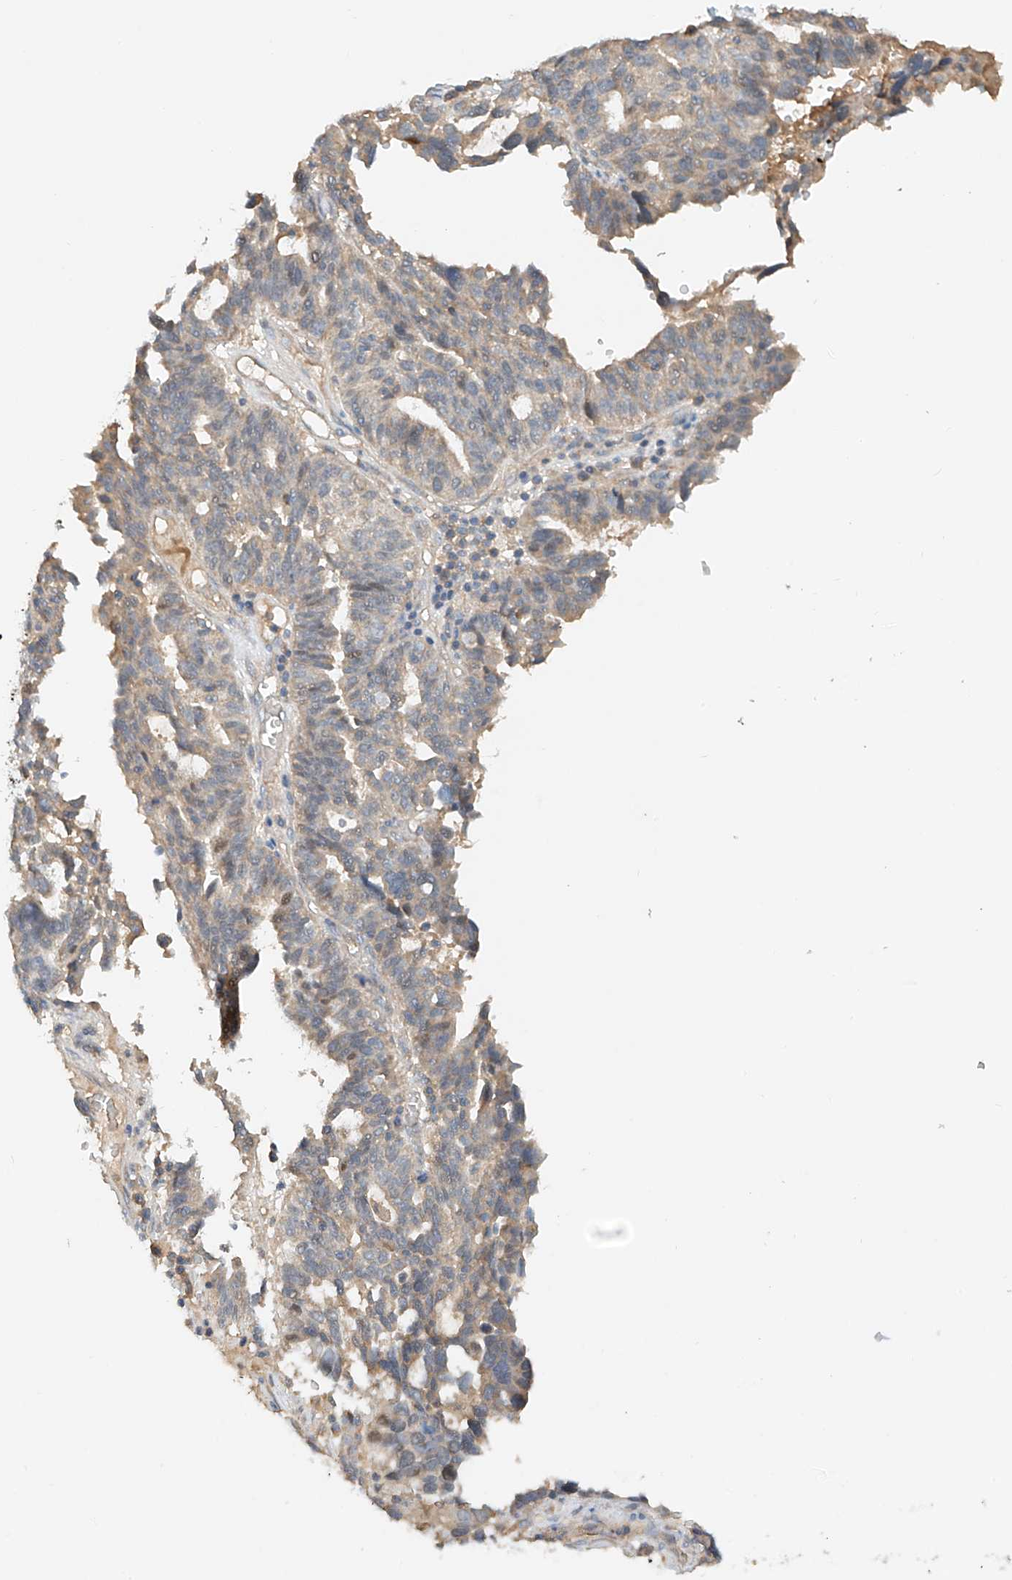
{"staining": {"intensity": "weak", "quantity": "<25%", "location": "cytoplasmic/membranous"}, "tissue": "ovarian cancer", "cell_type": "Tumor cells", "image_type": "cancer", "snomed": [{"axis": "morphology", "description": "Cystadenocarcinoma, serous, NOS"}, {"axis": "topography", "description": "Ovary"}], "caption": "High power microscopy image of an immunohistochemistry (IHC) image of ovarian cancer (serous cystadenocarcinoma), revealing no significant positivity in tumor cells. (DAB immunohistochemistry visualized using brightfield microscopy, high magnification).", "gene": "GNB1L", "patient": {"sex": "female", "age": 59}}